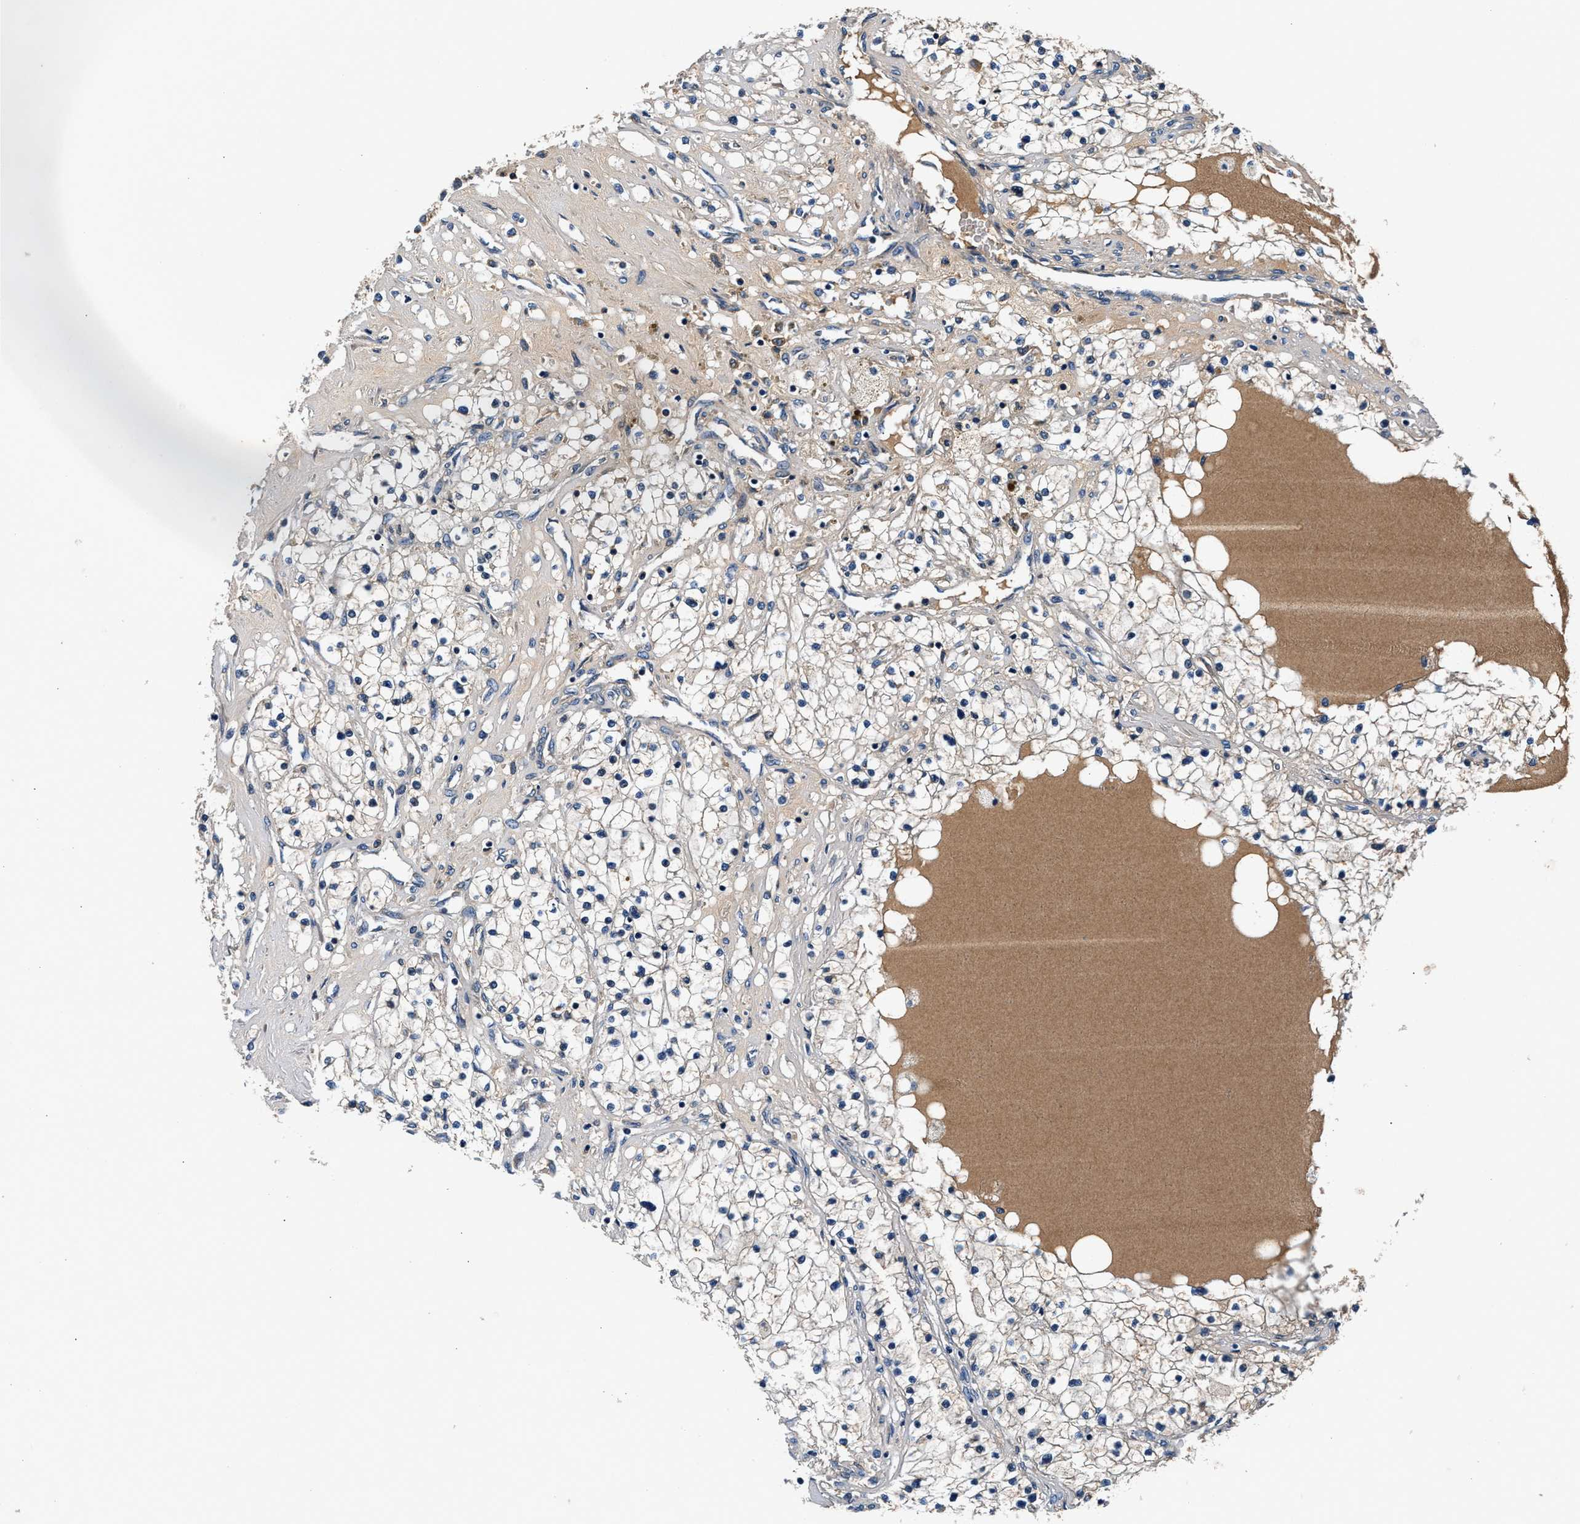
{"staining": {"intensity": "weak", "quantity": "25%-75%", "location": "cytoplasmic/membranous"}, "tissue": "renal cancer", "cell_type": "Tumor cells", "image_type": "cancer", "snomed": [{"axis": "morphology", "description": "Adenocarcinoma, NOS"}, {"axis": "topography", "description": "Kidney"}], "caption": "An IHC photomicrograph of neoplastic tissue is shown. Protein staining in brown shows weak cytoplasmic/membranous positivity in renal cancer (adenocarcinoma) within tumor cells.", "gene": "IMMT", "patient": {"sex": "male", "age": 68}}